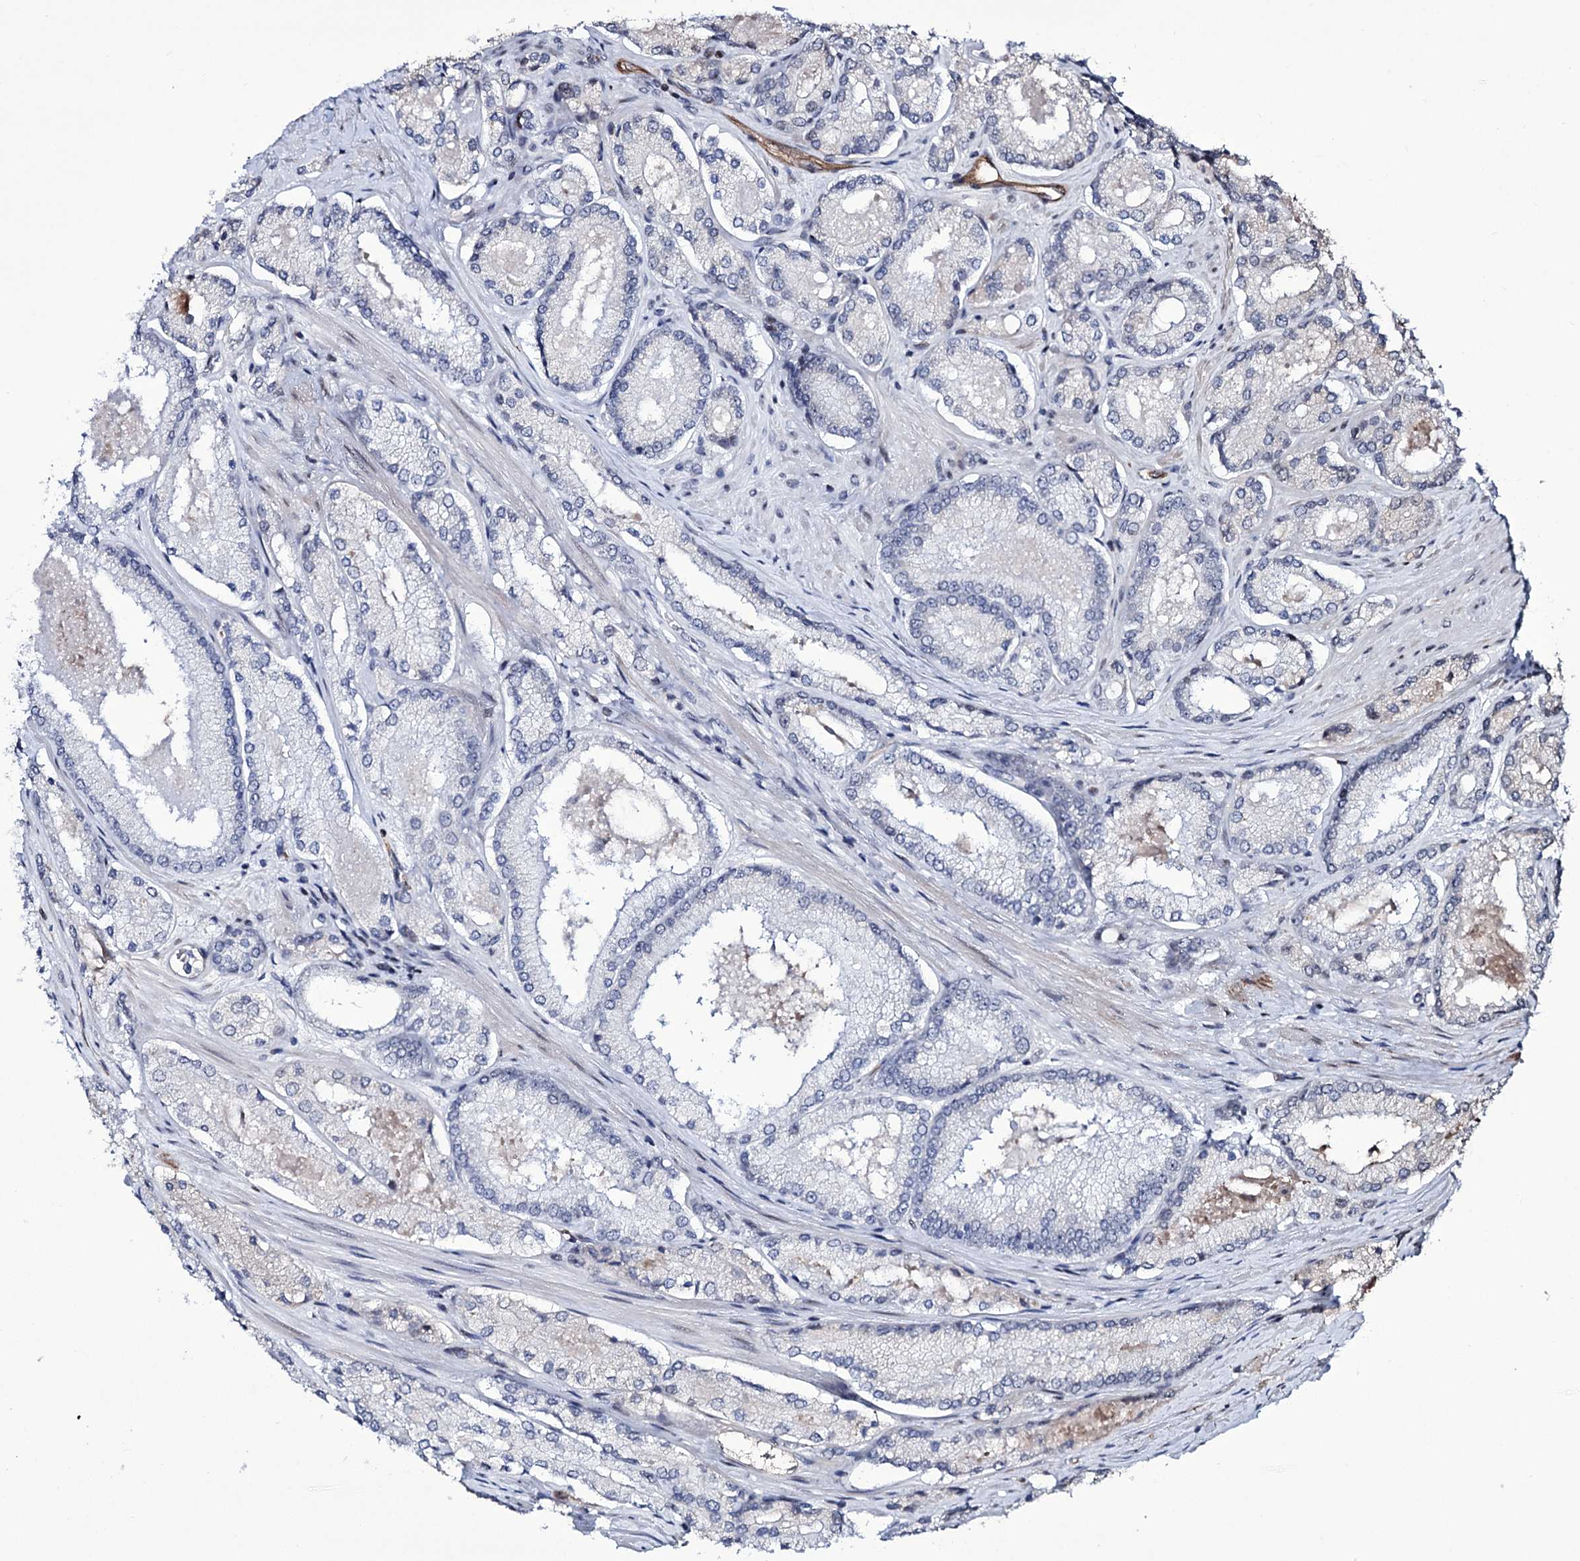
{"staining": {"intensity": "negative", "quantity": "none", "location": "none"}, "tissue": "prostate cancer", "cell_type": "Tumor cells", "image_type": "cancer", "snomed": [{"axis": "morphology", "description": "Adenocarcinoma, Low grade"}, {"axis": "topography", "description": "Prostate"}], "caption": "The micrograph demonstrates no significant expression in tumor cells of adenocarcinoma (low-grade) (prostate).", "gene": "ZC3H12C", "patient": {"sex": "male", "age": 74}}